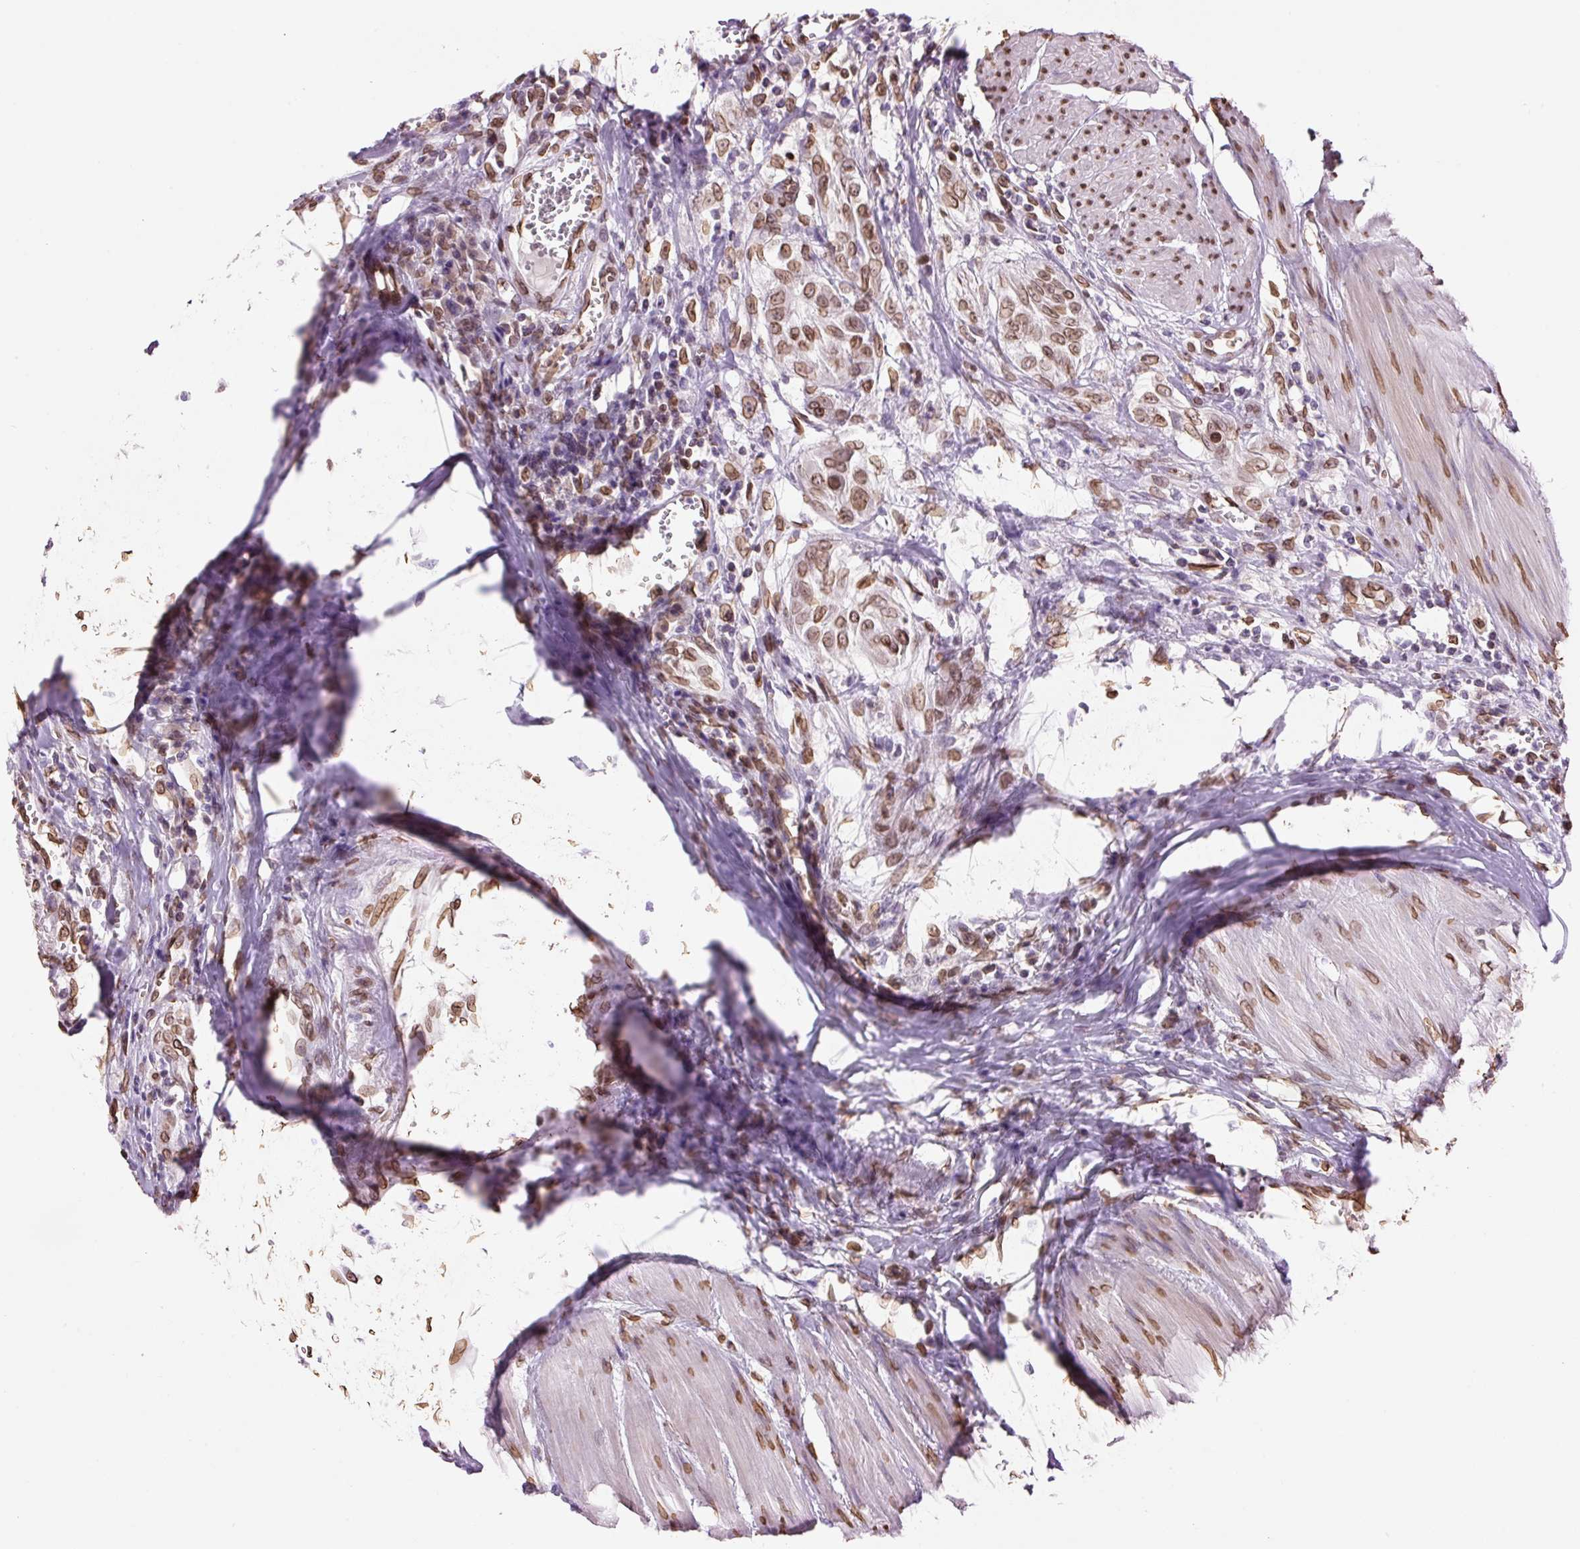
{"staining": {"intensity": "moderate", "quantity": ">75%", "location": "cytoplasmic/membranous,nuclear"}, "tissue": "urothelial cancer", "cell_type": "Tumor cells", "image_type": "cancer", "snomed": [{"axis": "morphology", "description": "Urothelial carcinoma, High grade"}, {"axis": "topography", "description": "Urinary bladder"}], "caption": "Urothelial cancer tissue exhibits moderate cytoplasmic/membranous and nuclear staining in approximately >75% of tumor cells, visualized by immunohistochemistry. Using DAB (brown) and hematoxylin (blue) stains, captured at high magnification using brightfield microscopy.", "gene": "ZNF224", "patient": {"sex": "male", "age": 57}}